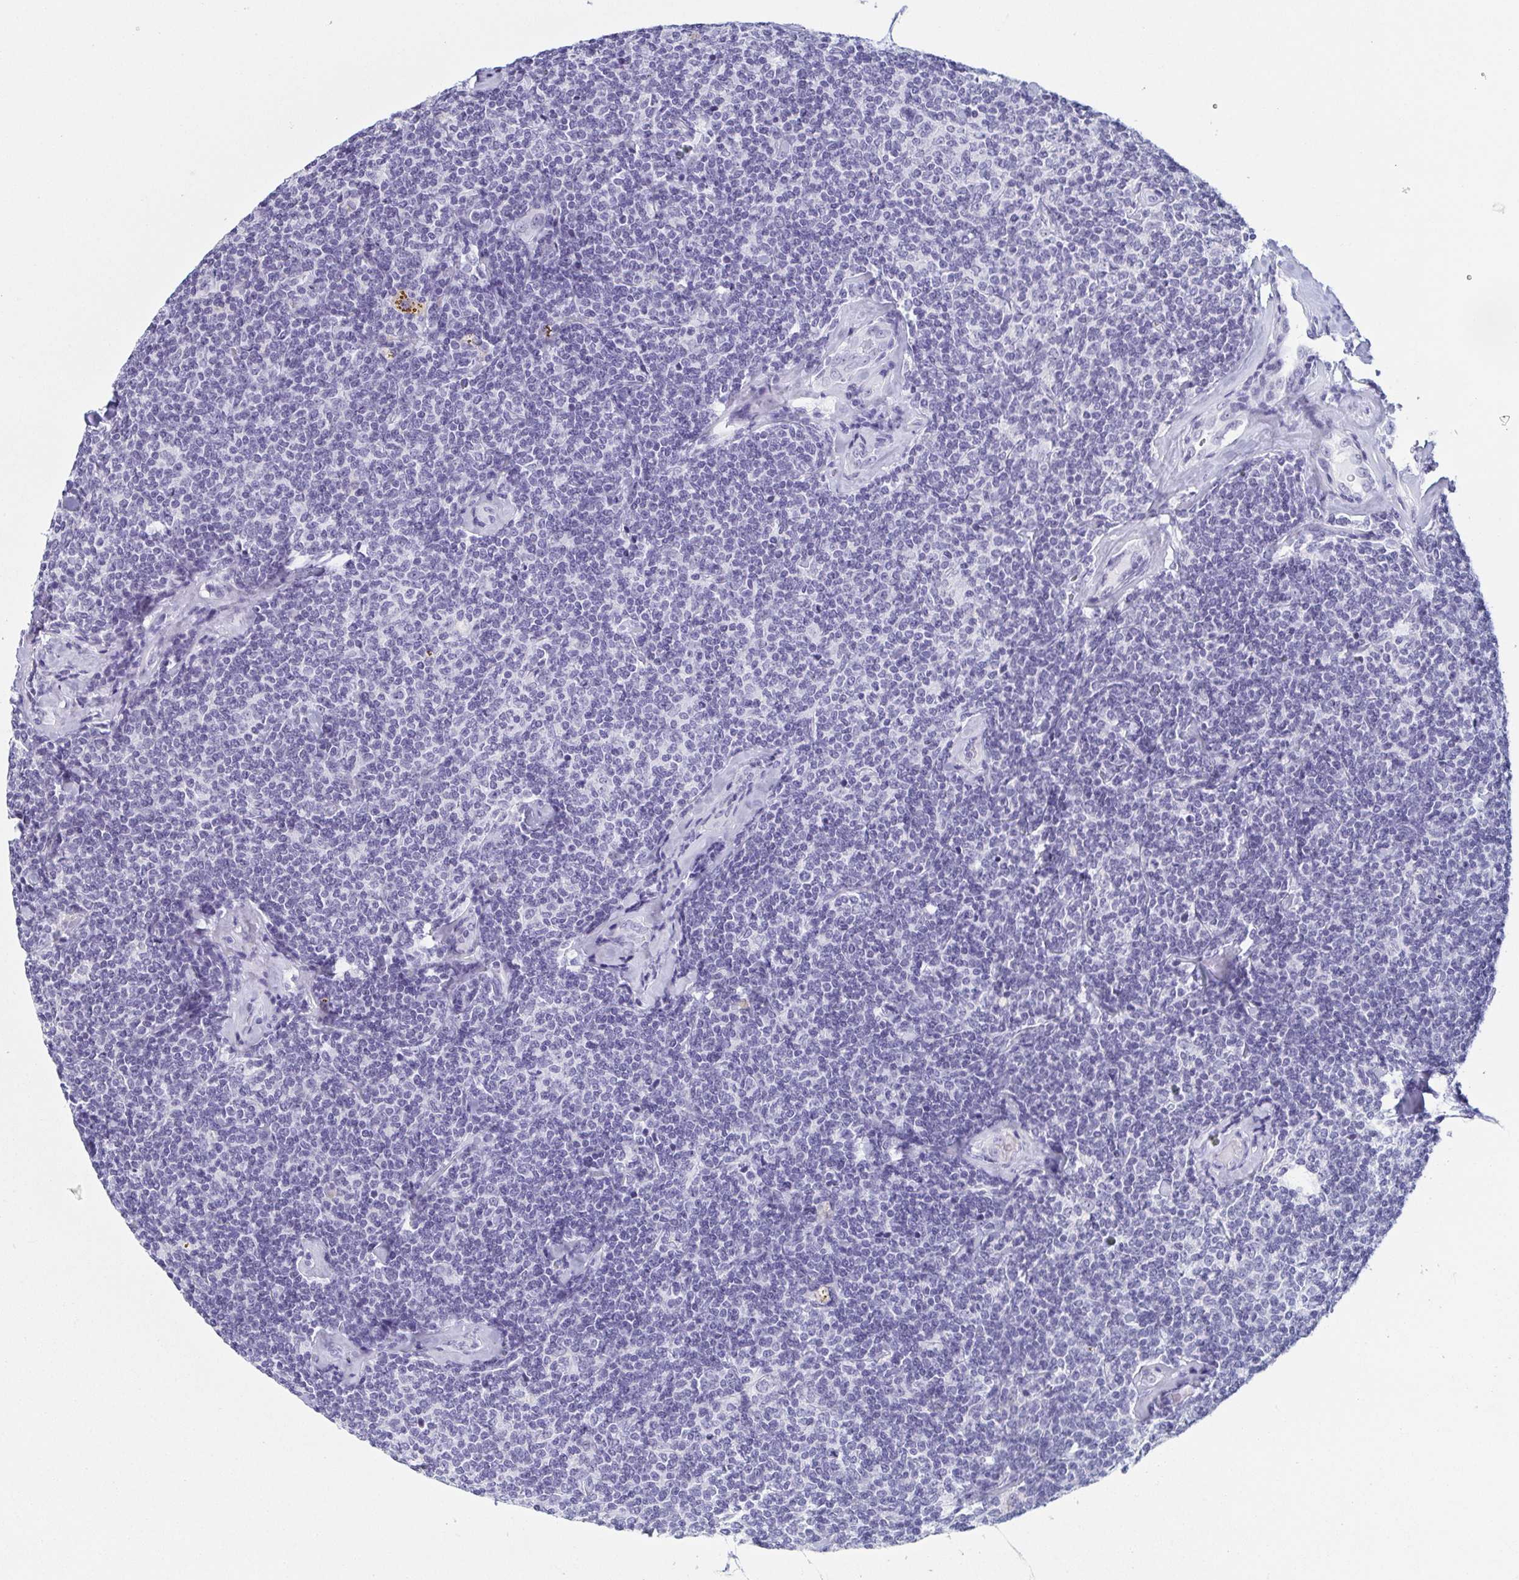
{"staining": {"intensity": "negative", "quantity": "none", "location": "none"}, "tissue": "lymphoma", "cell_type": "Tumor cells", "image_type": "cancer", "snomed": [{"axis": "morphology", "description": "Malignant lymphoma, non-Hodgkin's type, Low grade"}, {"axis": "topography", "description": "Lymph node"}], "caption": "This is a image of IHC staining of low-grade malignant lymphoma, non-Hodgkin's type, which shows no positivity in tumor cells.", "gene": "REG4", "patient": {"sex": "female", "age": 56}}